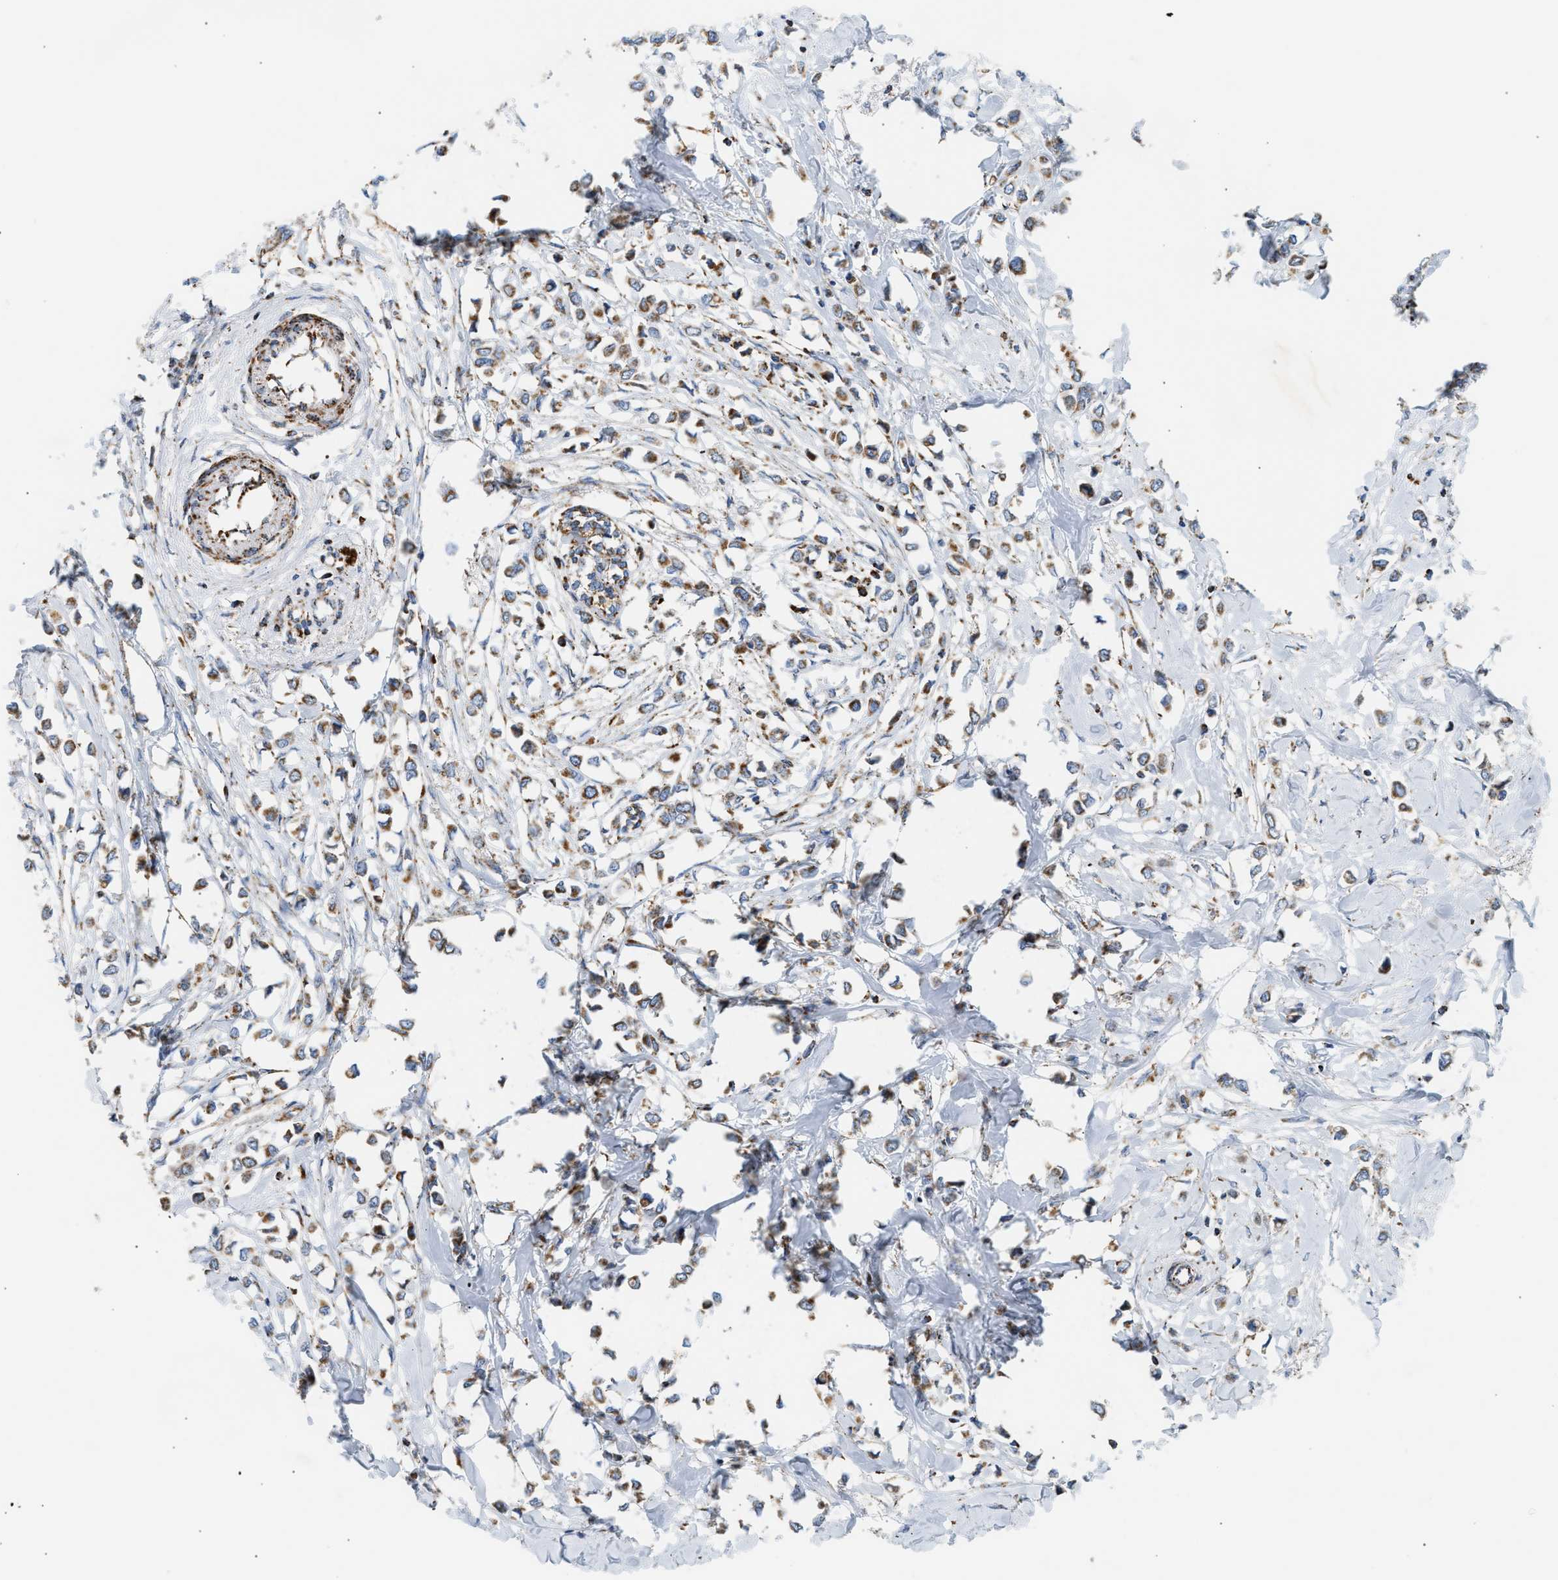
{"staining": {"intensity": "moderate", "quantity": ">75%", "location": "cytoplasmic/membranous"}, "tissue": "breast cancer", "cell_type": "Tumor cells", "image_type": "cancer", "snomed": [{"axis": "morphology", "description": "Lobular carcinoma"}, {"axis": "topography", "description": "Breast"}], "caption": "Moderate cytoplasmic/membranous protein expression is seen in approximately >75% of tumor cells in breast cancer (lobular carcinoma).", "gene": "OGDH", "patient": {"sex": "female", "age": 51}}